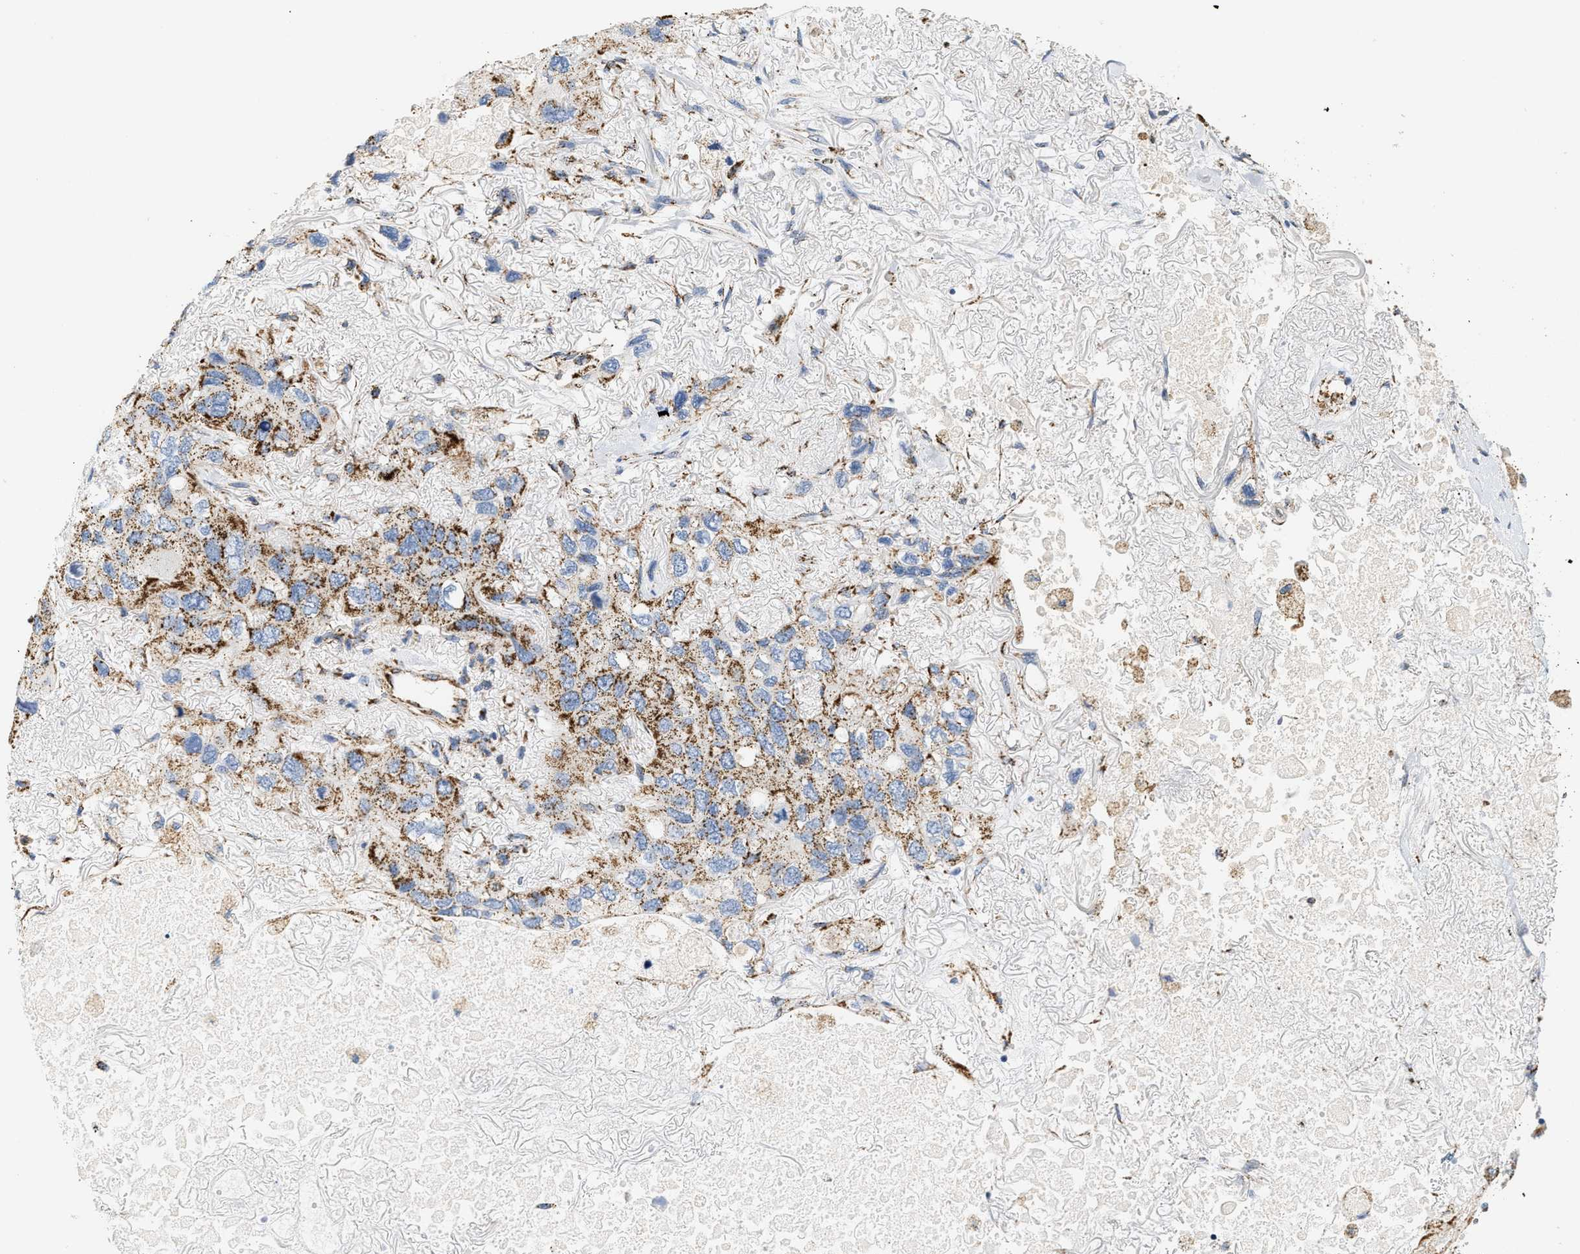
{"staining": {"intensity": "moderate", "quantity": ">75%", "location": "cytoplasmic/membranous"}, "tissue": "lung cancer", "cell_type": "Tumor cells", "image_type": "cancer", "snomed": [{"axis": "morphology", "description": "Squamous cell carcinoma, NOS"}, {"axis": "topography", "description": "Lung"}], "caption": "IHC of human lung cancer (squamous cell carcinoma) reveals medium levels of moderate cytoplasmic/membranous staining in approximately >75% of tumor cells. Using DAB (3,3'-diaminobenzidine) (brown) and hematoxylin (blue) stains, captured at high magnification using brightfield microscopy.", "gene": "SHMT2", "patient": {"sex": "female", "age": 73}}